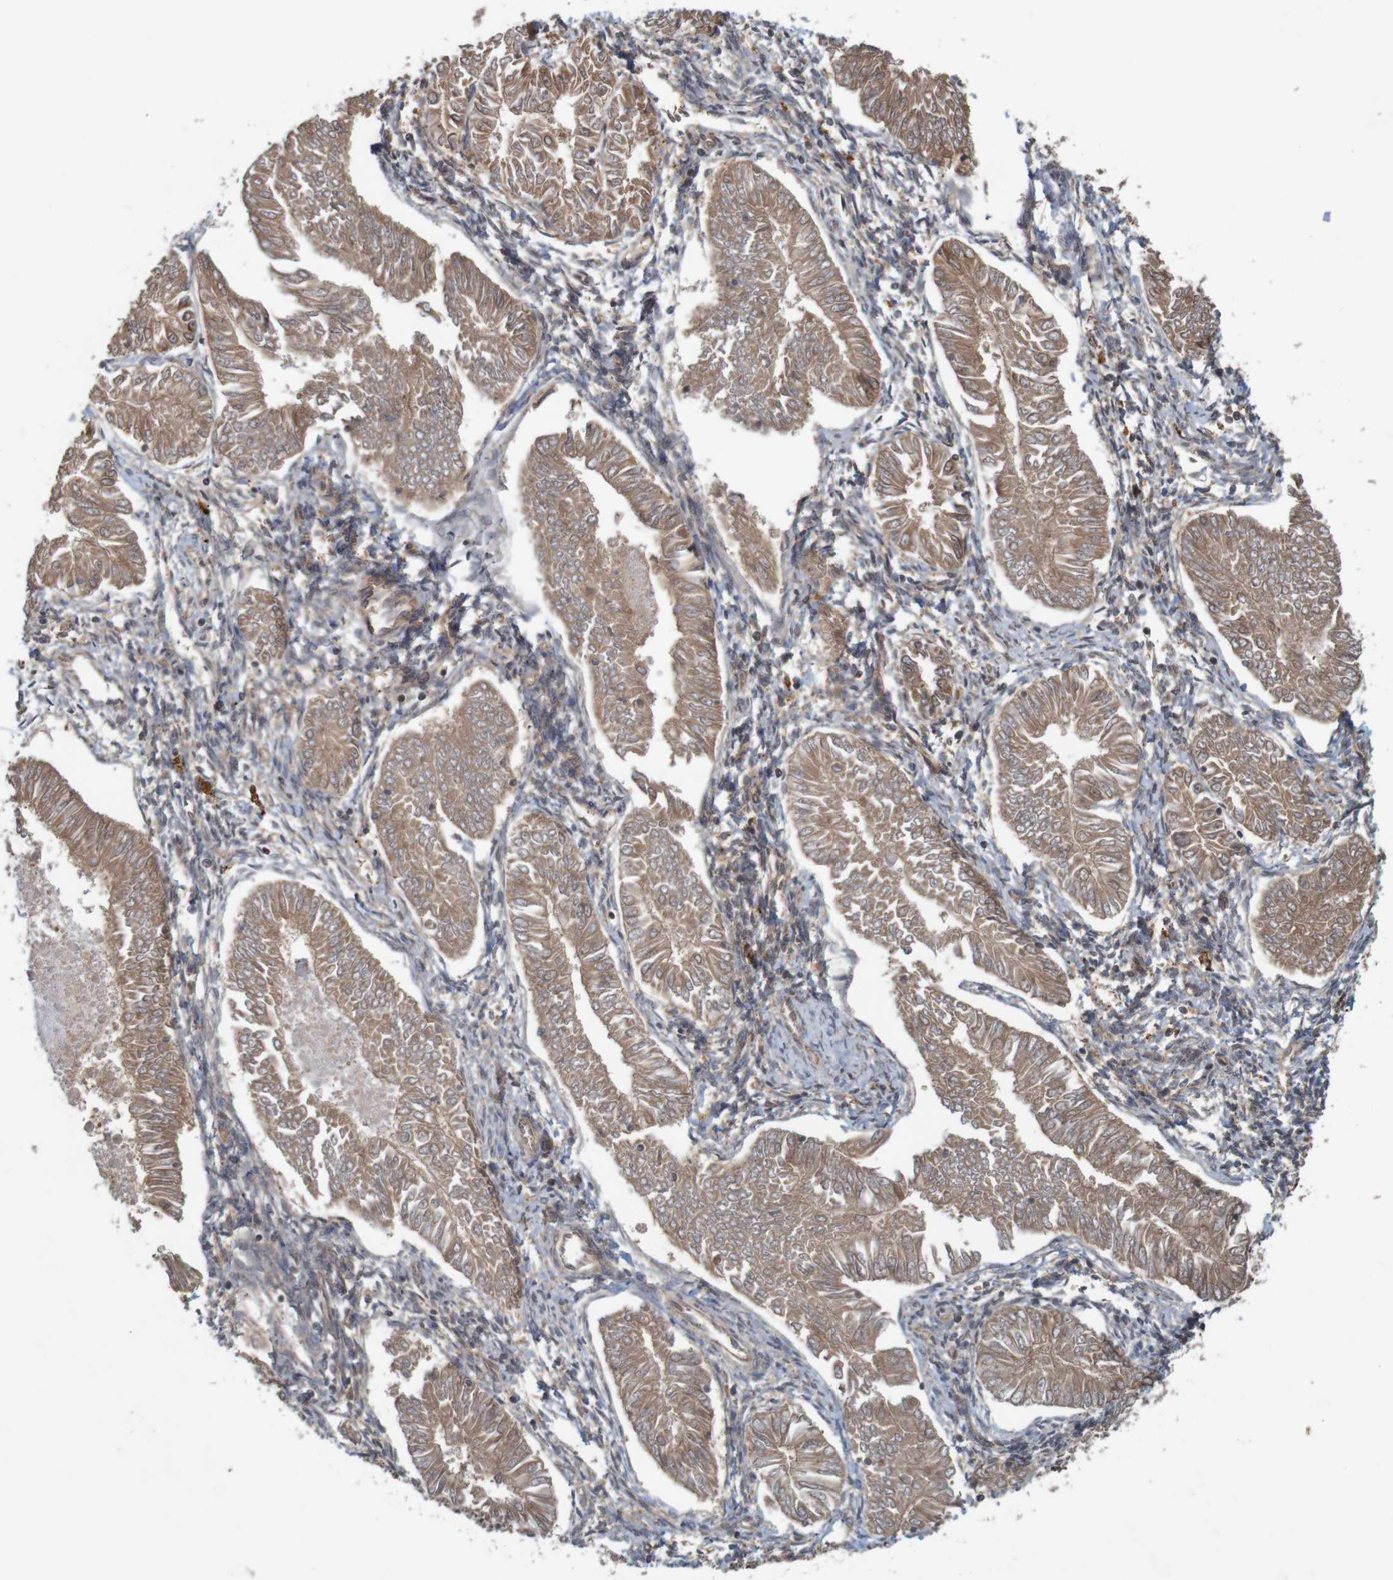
{"staining": {"intensity": "moderate", "quantity": ">75%", "location": "cytoplasmic/membranous"}, "tissue": "endometrial cancer", "cell_type": "Tumor cells", "image_type": "cancer", "snomed": [{"axis": "morphology", "description": "Adenocarcinoma, NOS"}, {"axis": "topography", "description": "Endometrium"}], "caption": "Endometrial cancer (adenocarcinoma) stained for a protein (brown) reveals moderate cytoplasmic/membranous positive staining in approximately >75% of tumor cells.", "gene": "ARHGEF11", "patient": {"sex": "female", "age": 53}}